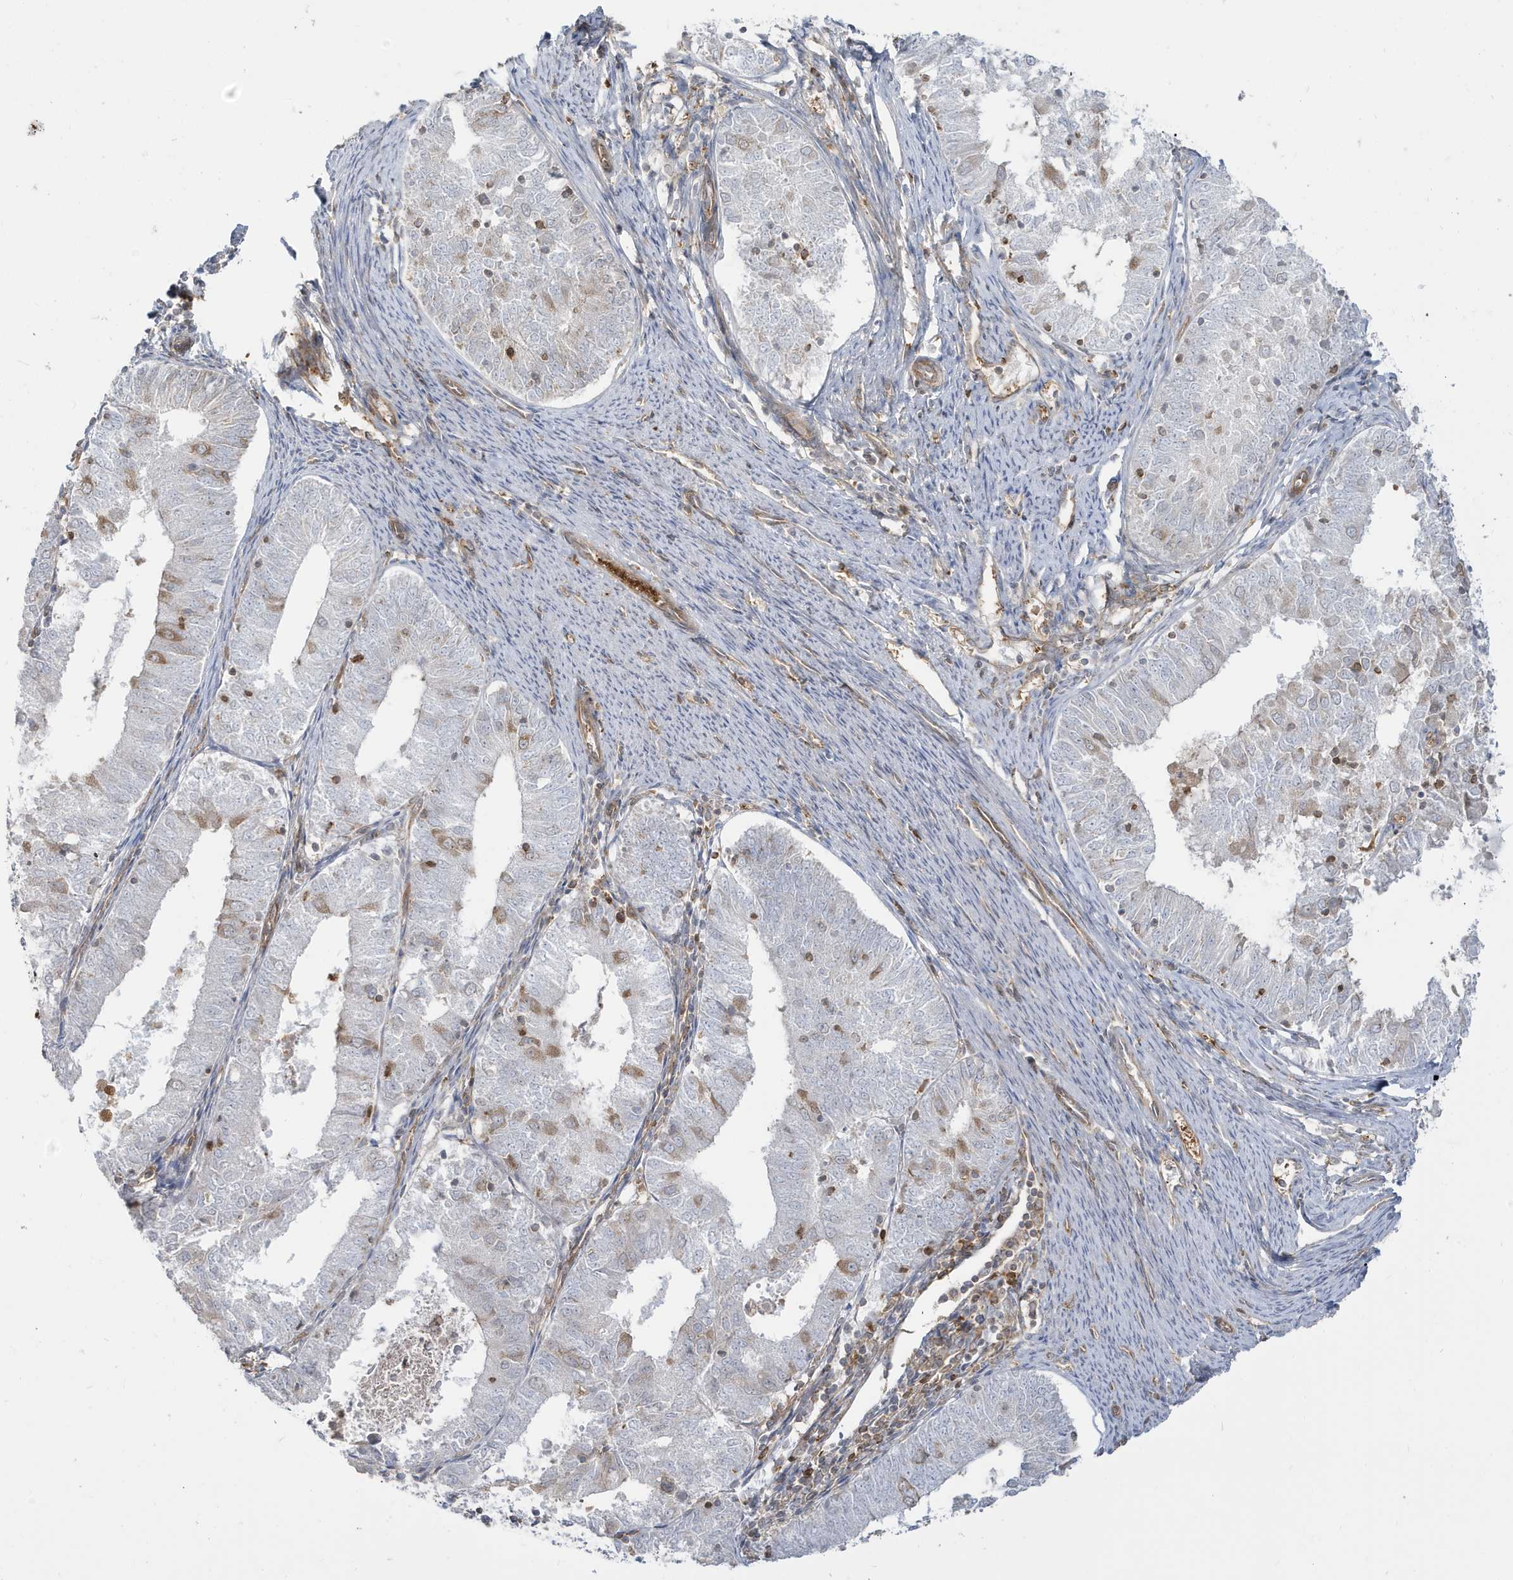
{"staining": {"intensity": "weak", "quantity": "<25%", "location": "cytoplasmic/membranous"}, "tissue": "endometrial cancer", "cell_type": "Tumor cells", "image_type": "cancer", "snomed": [{"axis": "morphology", "description": "Adenocarcinoma, NOS"}, {"axis": "topography", "description": "Endometrium"}], "caption": "An immunohistochemistry (IHC) micrograph of endometrial adenocarcinoma is shown. There is no staining in tumor cells of endometrial adenocarcinoma.", "gene": "STAM", "patient": {"sex": "female", "age": 57}}